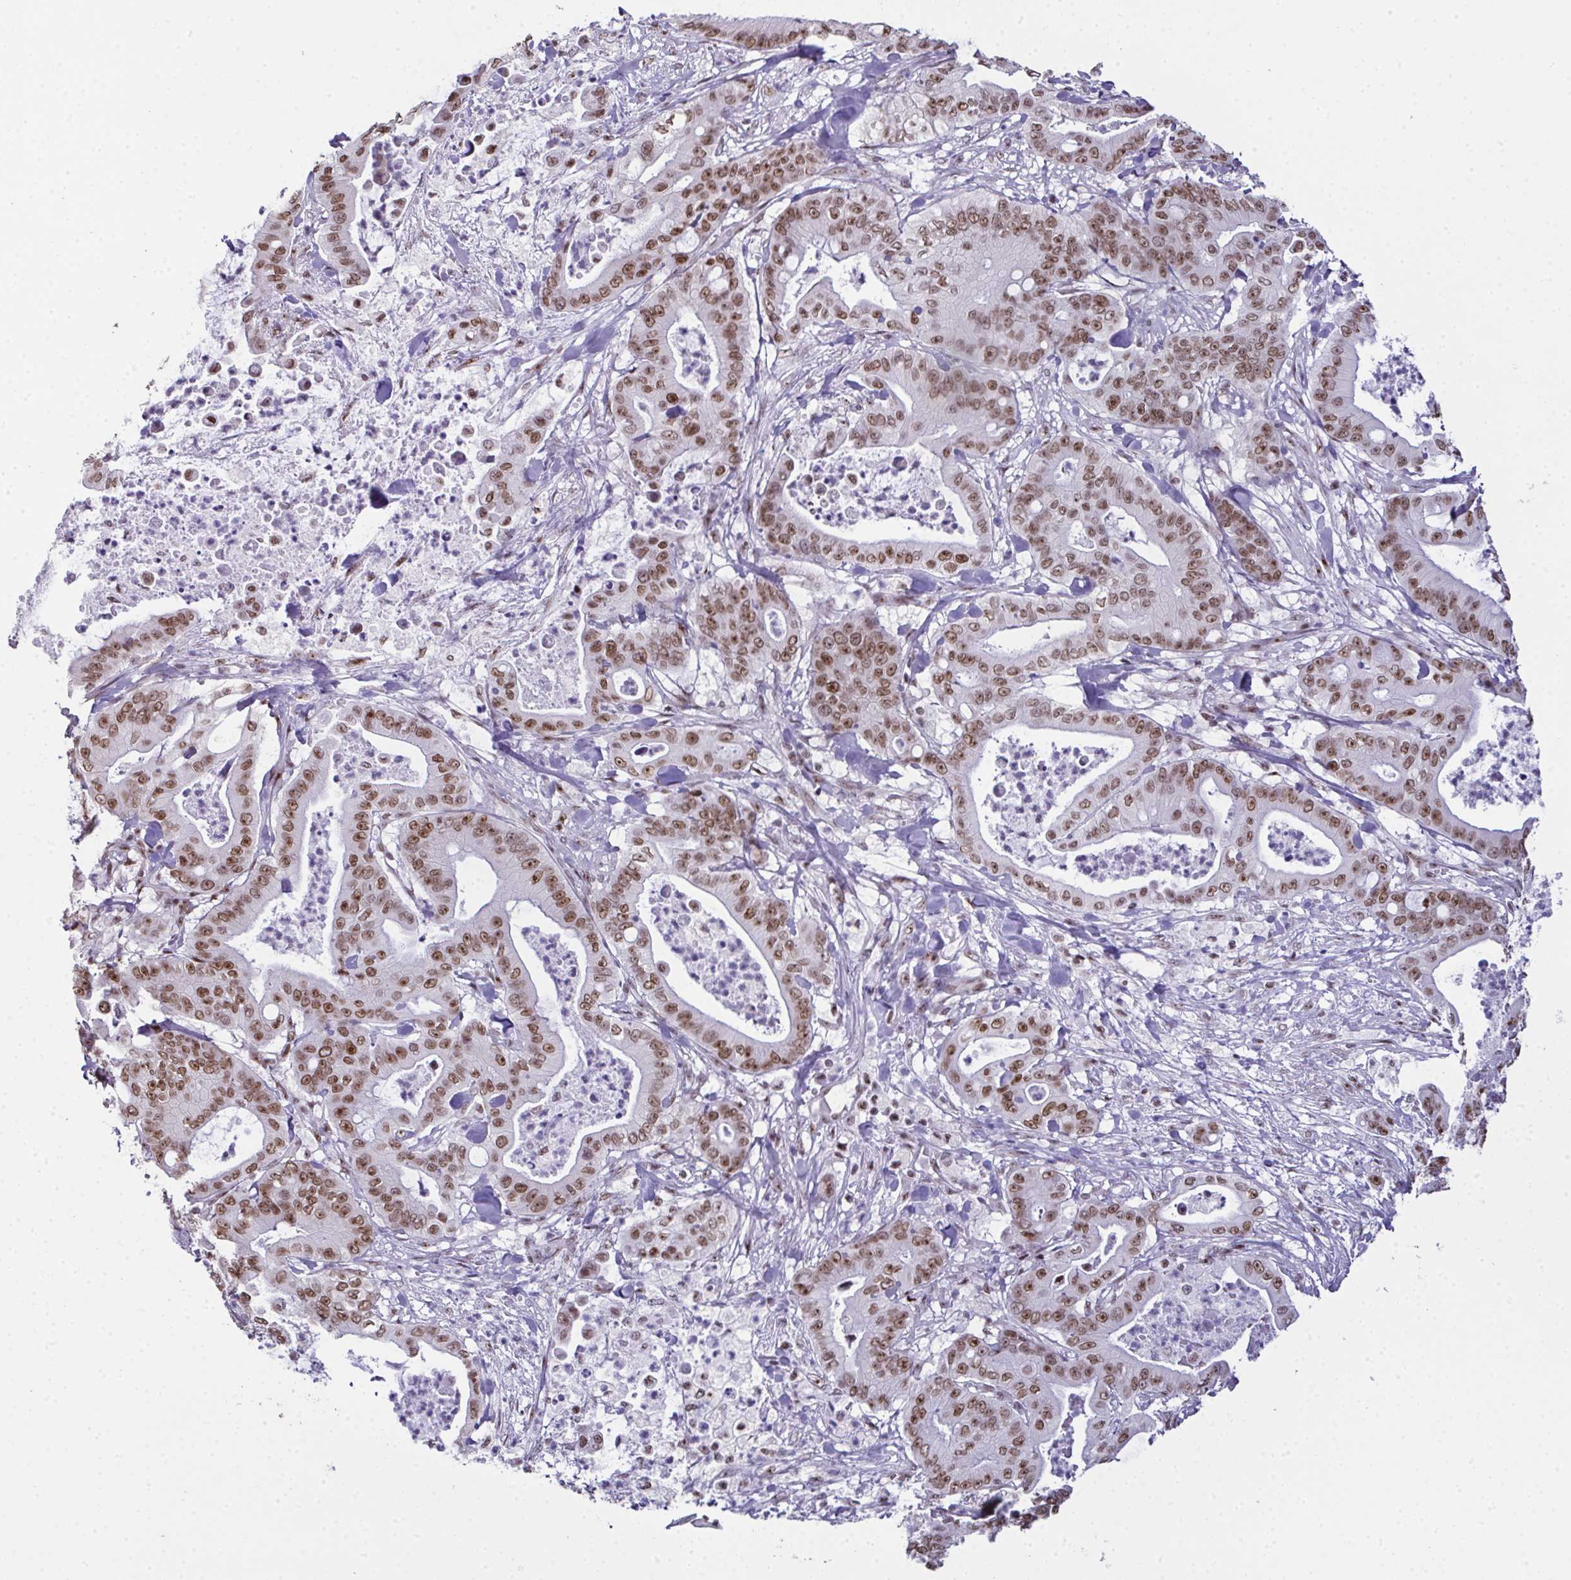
{"staining": {"intensity": "moderate", "quantity": ">75%", "location": "nuclear"}, "tissue": "pancreatic cancer", "cell_type": "Tumor cells", "image_type": "cancer", "snomed": [{"axis": "morphology", "description": "Adenocarcinoma, NOS"}, {"axis": "topography", "description": "Pancreas"}], "caption": "IHC (DAB (3,3'-diaminobenzidine)) staining of pancreatic cancer exhibits moderate nuclear protein positivity in approximately >75% of tumor cells. The protein is stained brown, and the nuclei are stained in blue (DAB (3,3'-diaminobenzidine) IHC with brightfield microscopy, high magnification).", "gene": "ZNF800", "patient": {"sex": "male", "age": 71}}